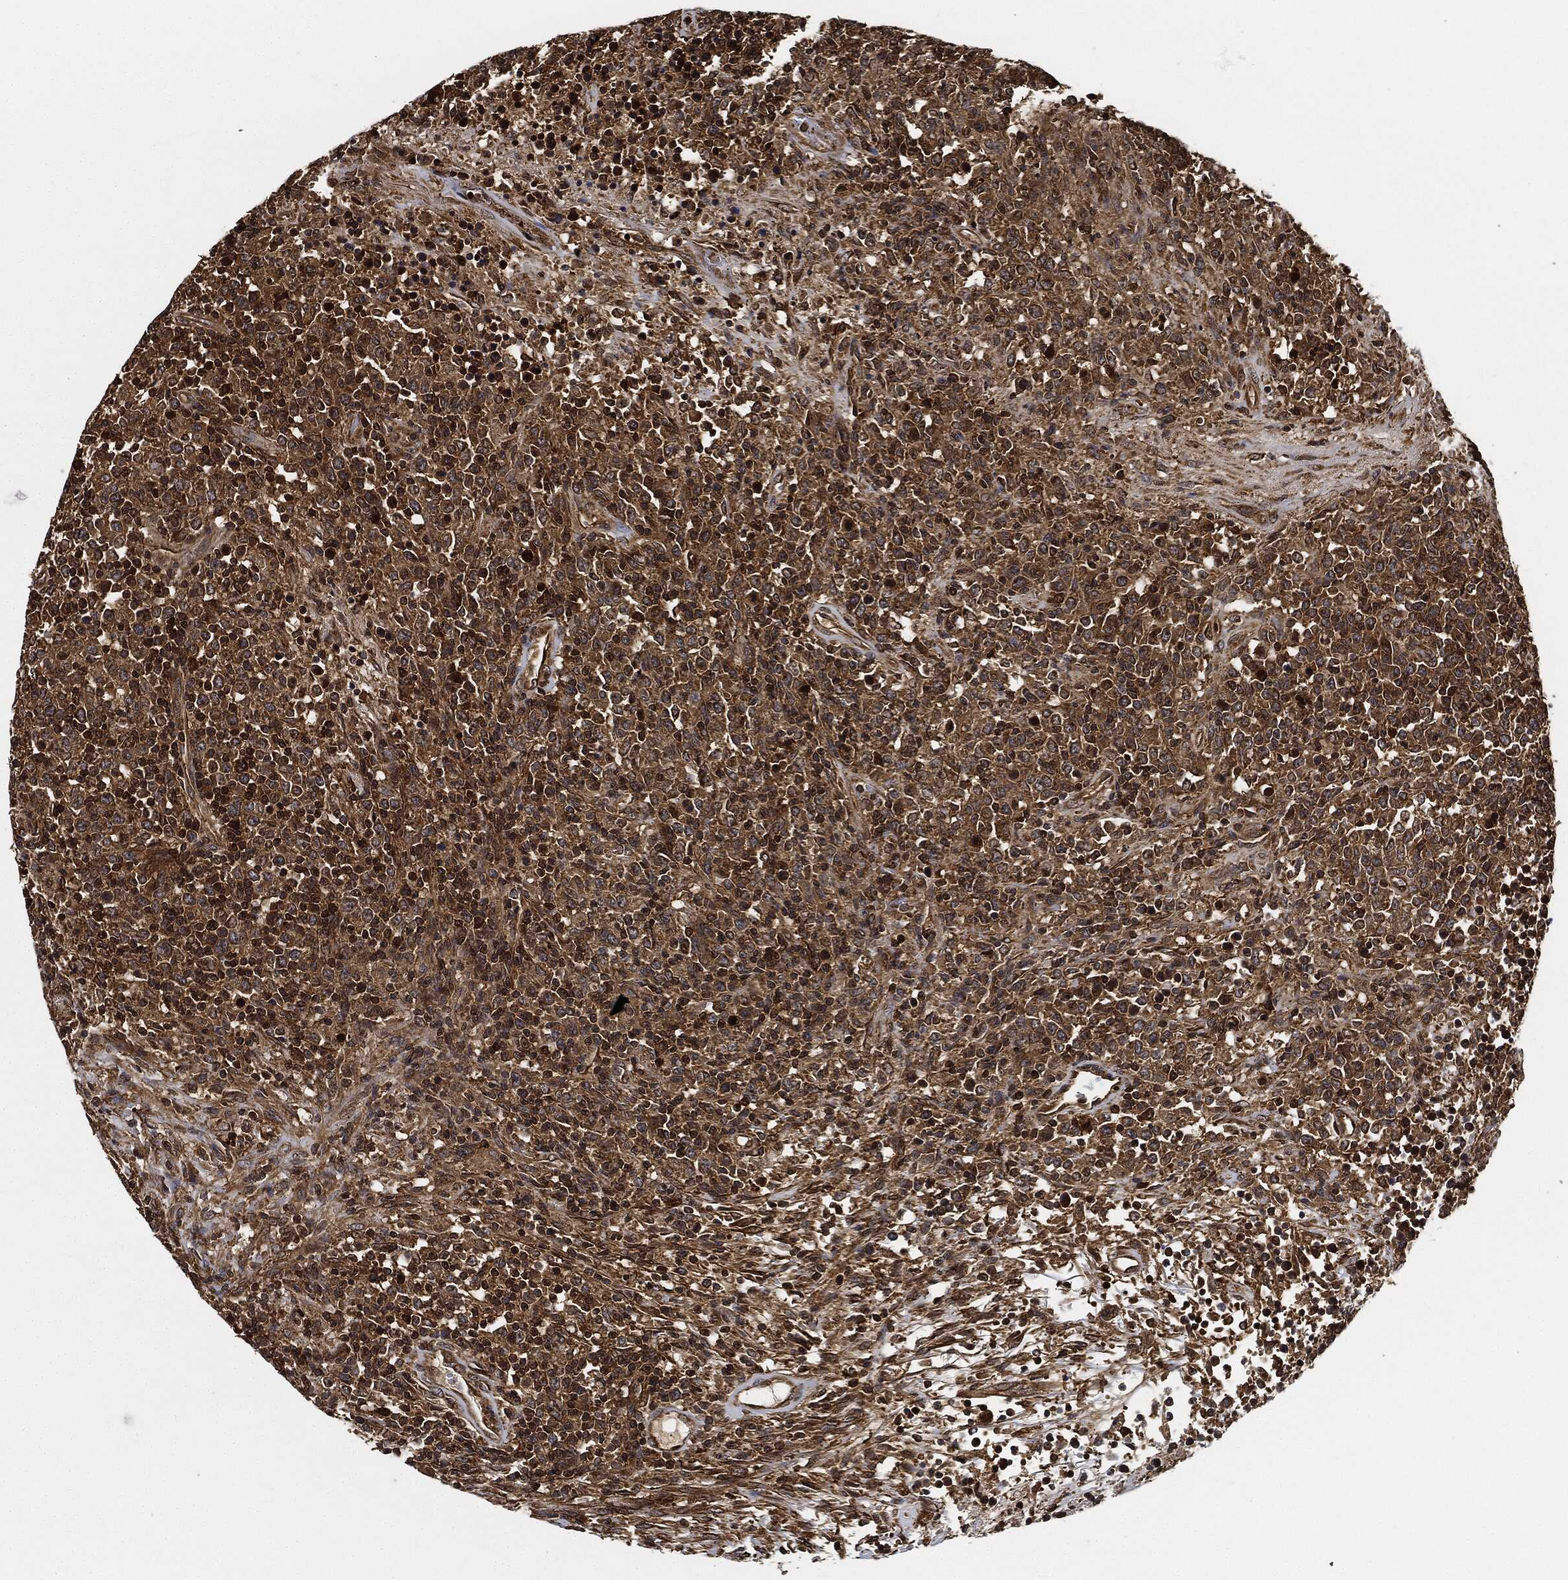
{"staining": {"intensity": "moderate", "quantity": ">75%", "location": "cytoplasmic/membranous"}, "tissue": "lymphoma", "cell_type": "Tumor cells", "image_type": "cancer", "snomed": [{"axis": "morphology", "description": "Malignant lymphoma, non-Hodgkin's type, High grade"}, {"axis": "topography", "description": "Lung"}], "caption": "About >75% of tumor cells in high-grade malignant lymphoma, non-Hodgkin's type reveal moderate cytoplasmic/membranous protein expression as visualized by brown immunohistochemical staining.", "gene": "CEP290", "patient": {"sex": "male", "age": 79}}